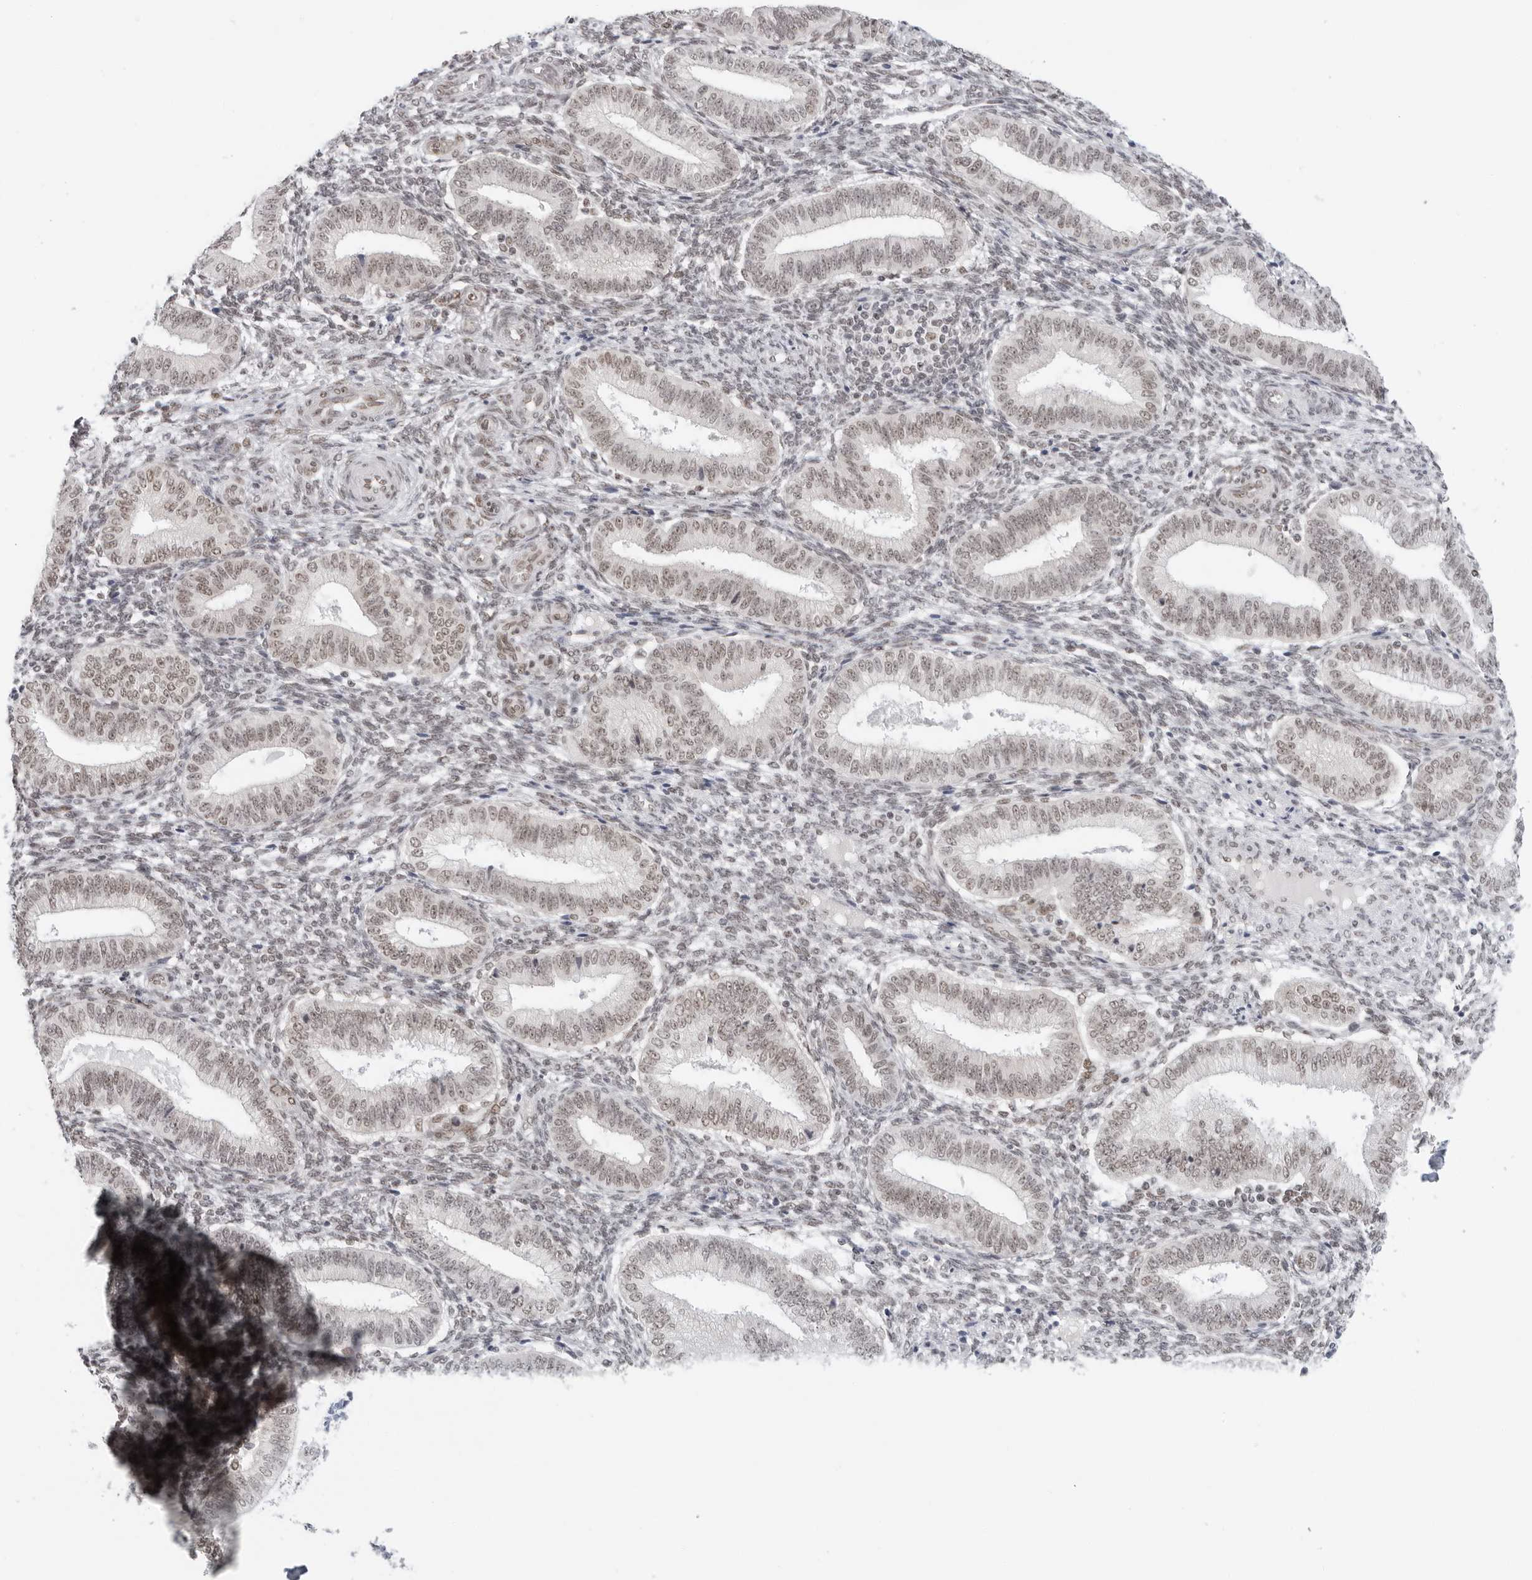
{"staining": {"intensity": "negative", "quantity": "none", "location": "none"}, "tissue": "endometrium", "cell_type": "Cells in endometrial stroma", "image_type": "normal", "snomed": [{"axis": "morphology", "description": "Normal tissue, NOS"}, {"axis": "topography", "description": "Endometrium"}], "caption": "This image is of unremarkable endometrium stained with IHC to label a protein in brown with the nuclei are counter-stained blue. There is no positivity in cells in endometrial stroma. (DAB (3,3'-diaminobenzidine) IHC, high magnification).", "gene": "FOXK2", "patient": {"sex": "female", "age": 39}}